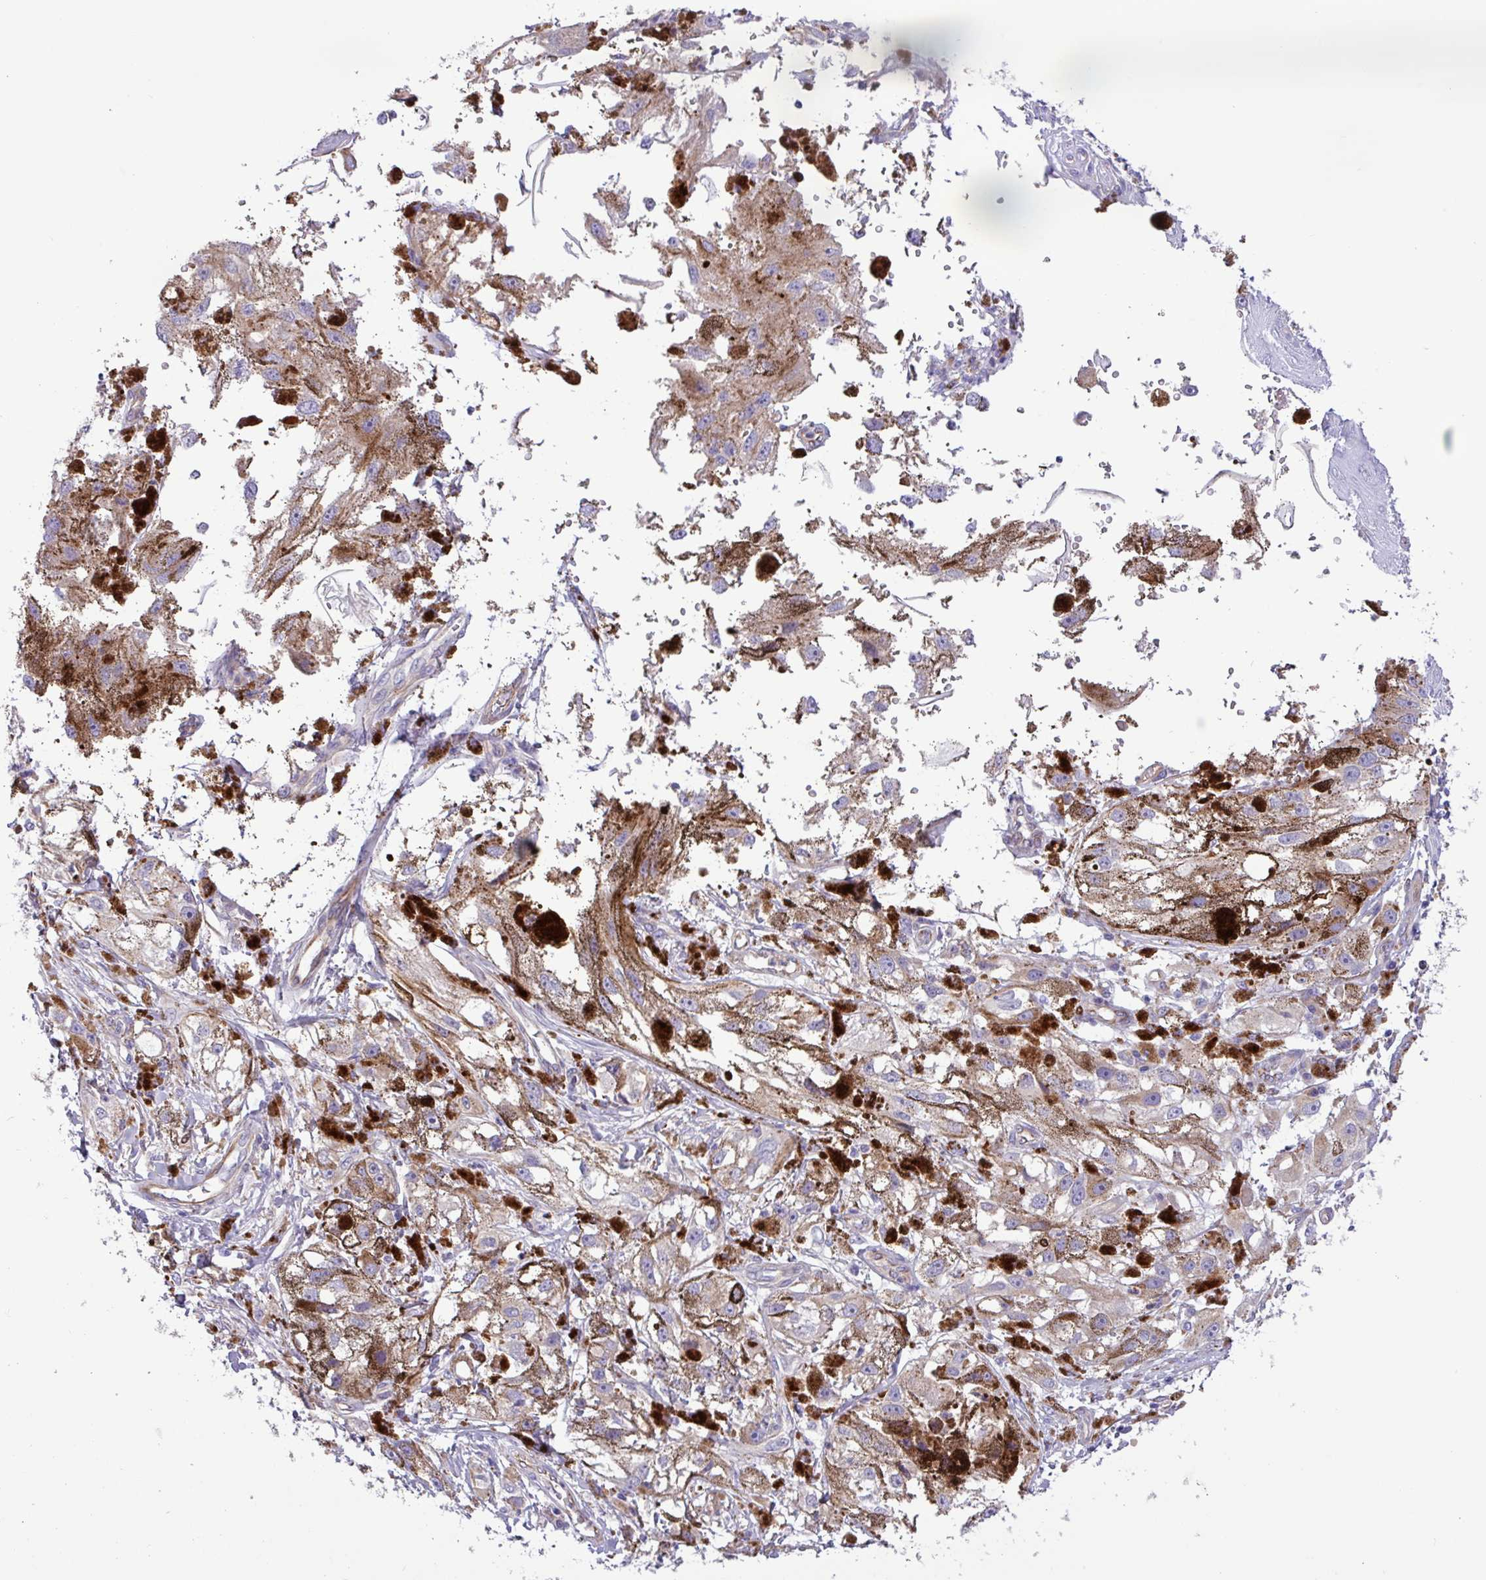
{"staining": {"intensity": "negative", "quantity": "none", "location": "none"}, "tissue": "melanoma", "cell_type": "Tumor cells", "image_type": "cancer", "snomed": [{"axis": "morphology", "description": "Malignant melanoma, NOS"}, {"axis": "topography", "description": "Skin"}], "caption": "Melanoma stained for a protein using immunohistochemistry (IHC) demonstrates no expression tumor cells.", "gene": "MRM2", "patient": {"sex": "male", "age": 88}}